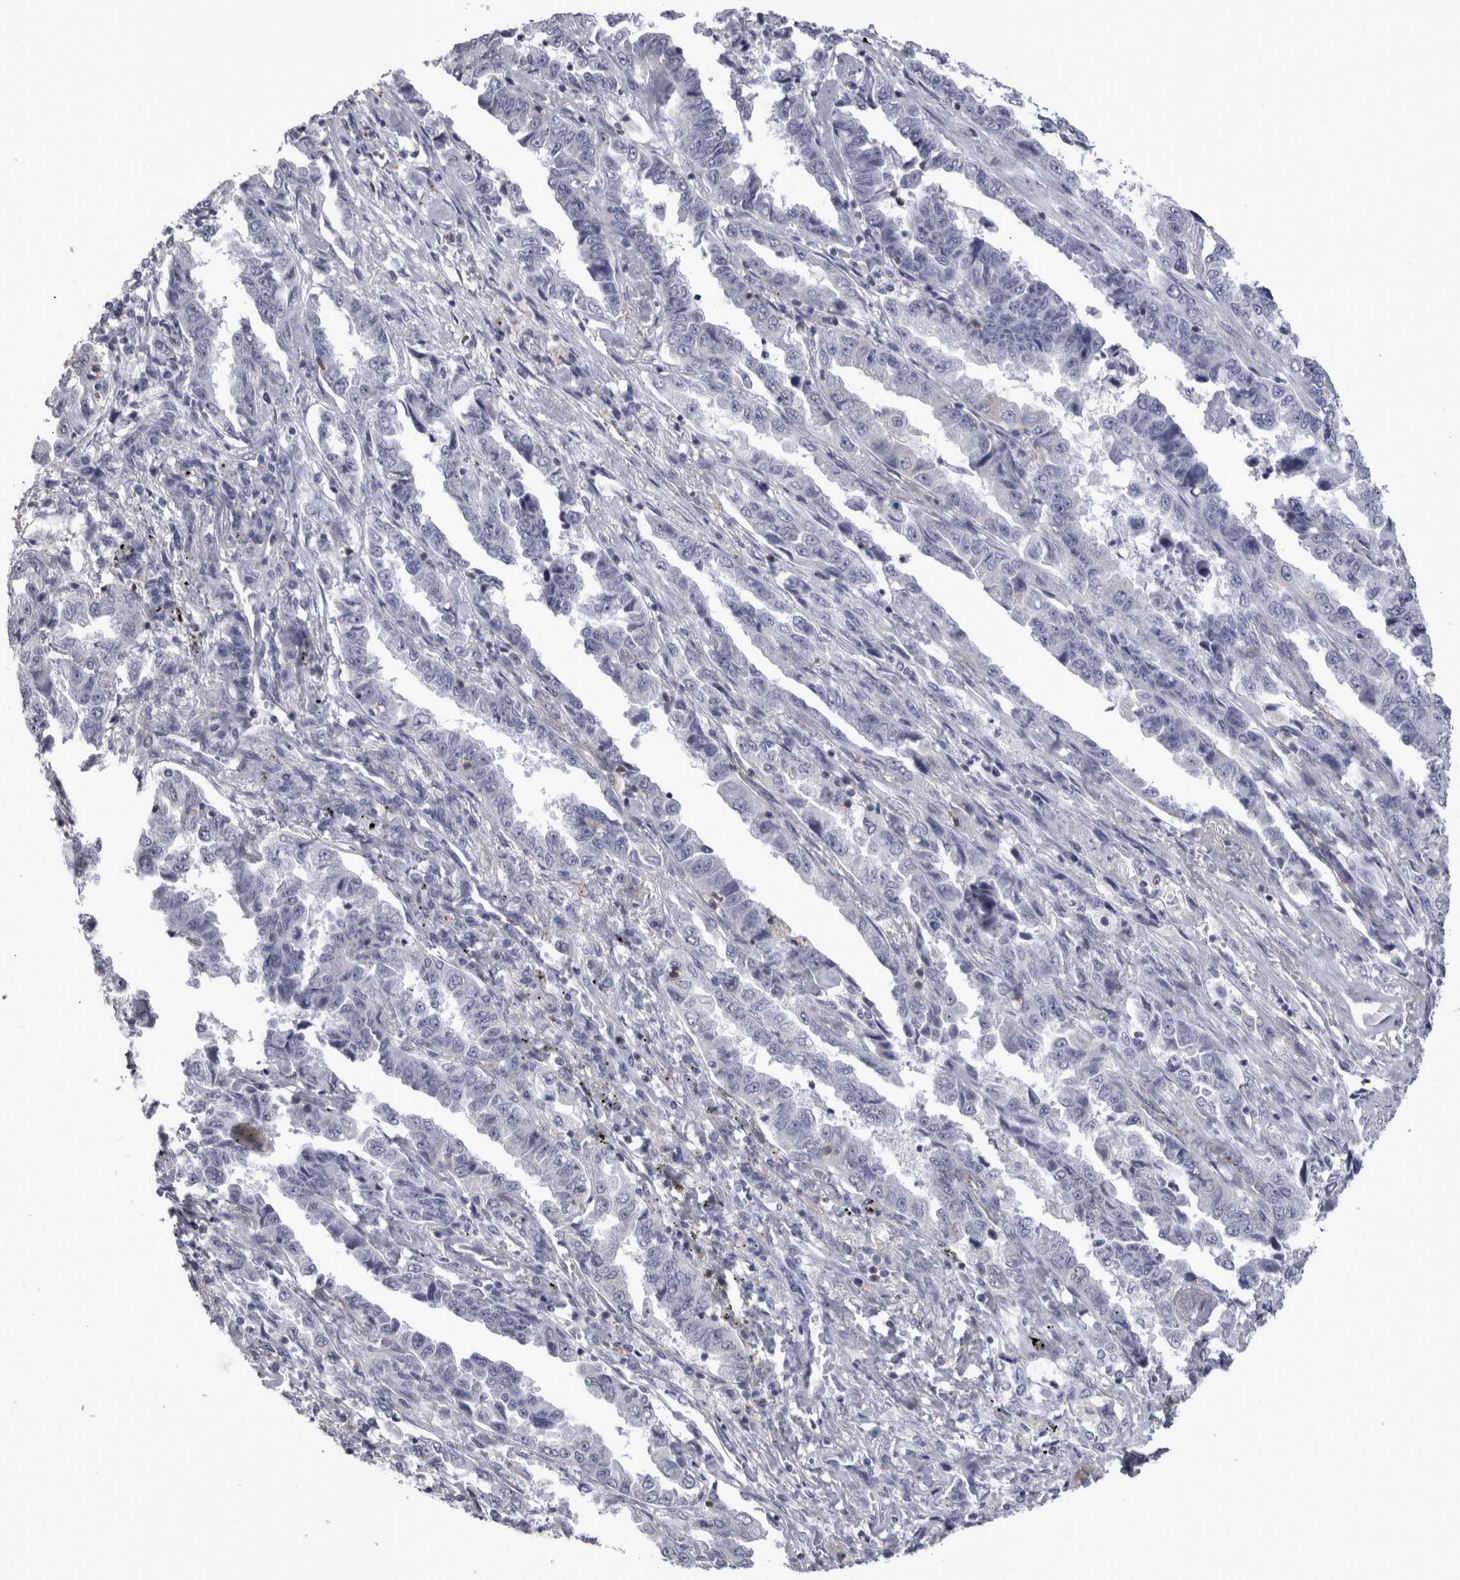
{"staining": {"intensity": "negative", "quantity": "none", "location": "none"}, "tissue": "lung cancer", "cell_type": "Tumor cells", "image_type": "cancer", "snomed": [{"axis": "morphology", "description": "Adenocarcinoma, NOS"}, {"axis": "topography", "description": "Lung"}], "caption": "Protein analysis of lung cancer (adenocarcinoma) shows no significant expression in tumor cells. Nuclei are stained in blue.", "gene": "ACOT7", "patient": {"sex": "female", "age": 51}}